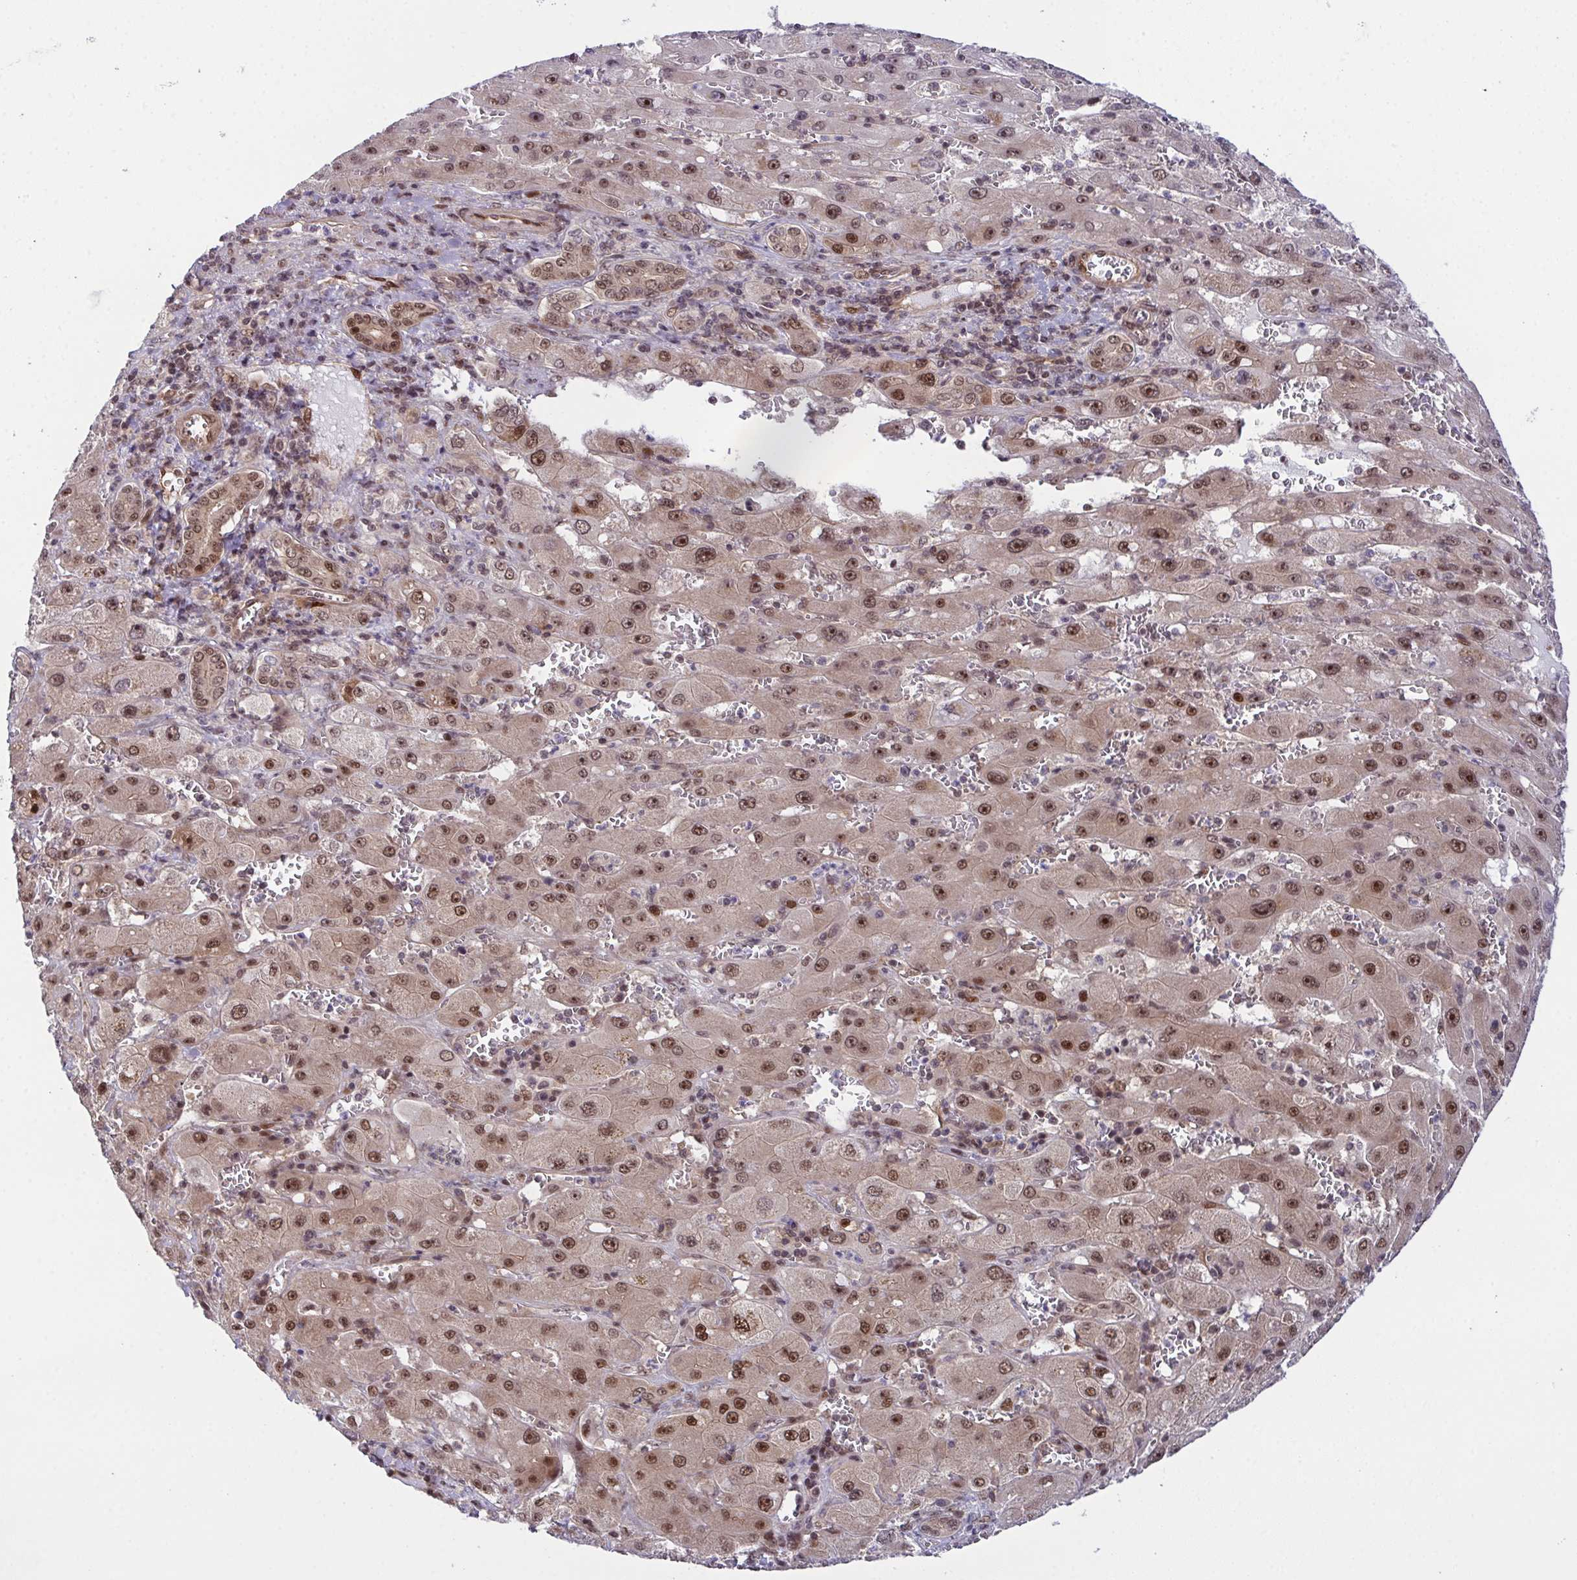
{"staining": {"intensity": "moderate", "quantity": ">75%", "location": "nuclear"}, "tissue": "liver cancer", "cell_type": "Tumor cells", "image_type": "cancer", "snomed": [{"axis": "morphology", "description": "Carcinoma, Hepatocellular, NOS"}, {"axis": "topography", "description": "Liver"}], "caption": "This is a micrograph of immunohistochemistry staining of liver hepatocellular carcinoma, which shows moderate positivity in the nuclear of tumor cells.", "gene": "DNAJB1", "patient": {"sex": "female", "age": 73}}